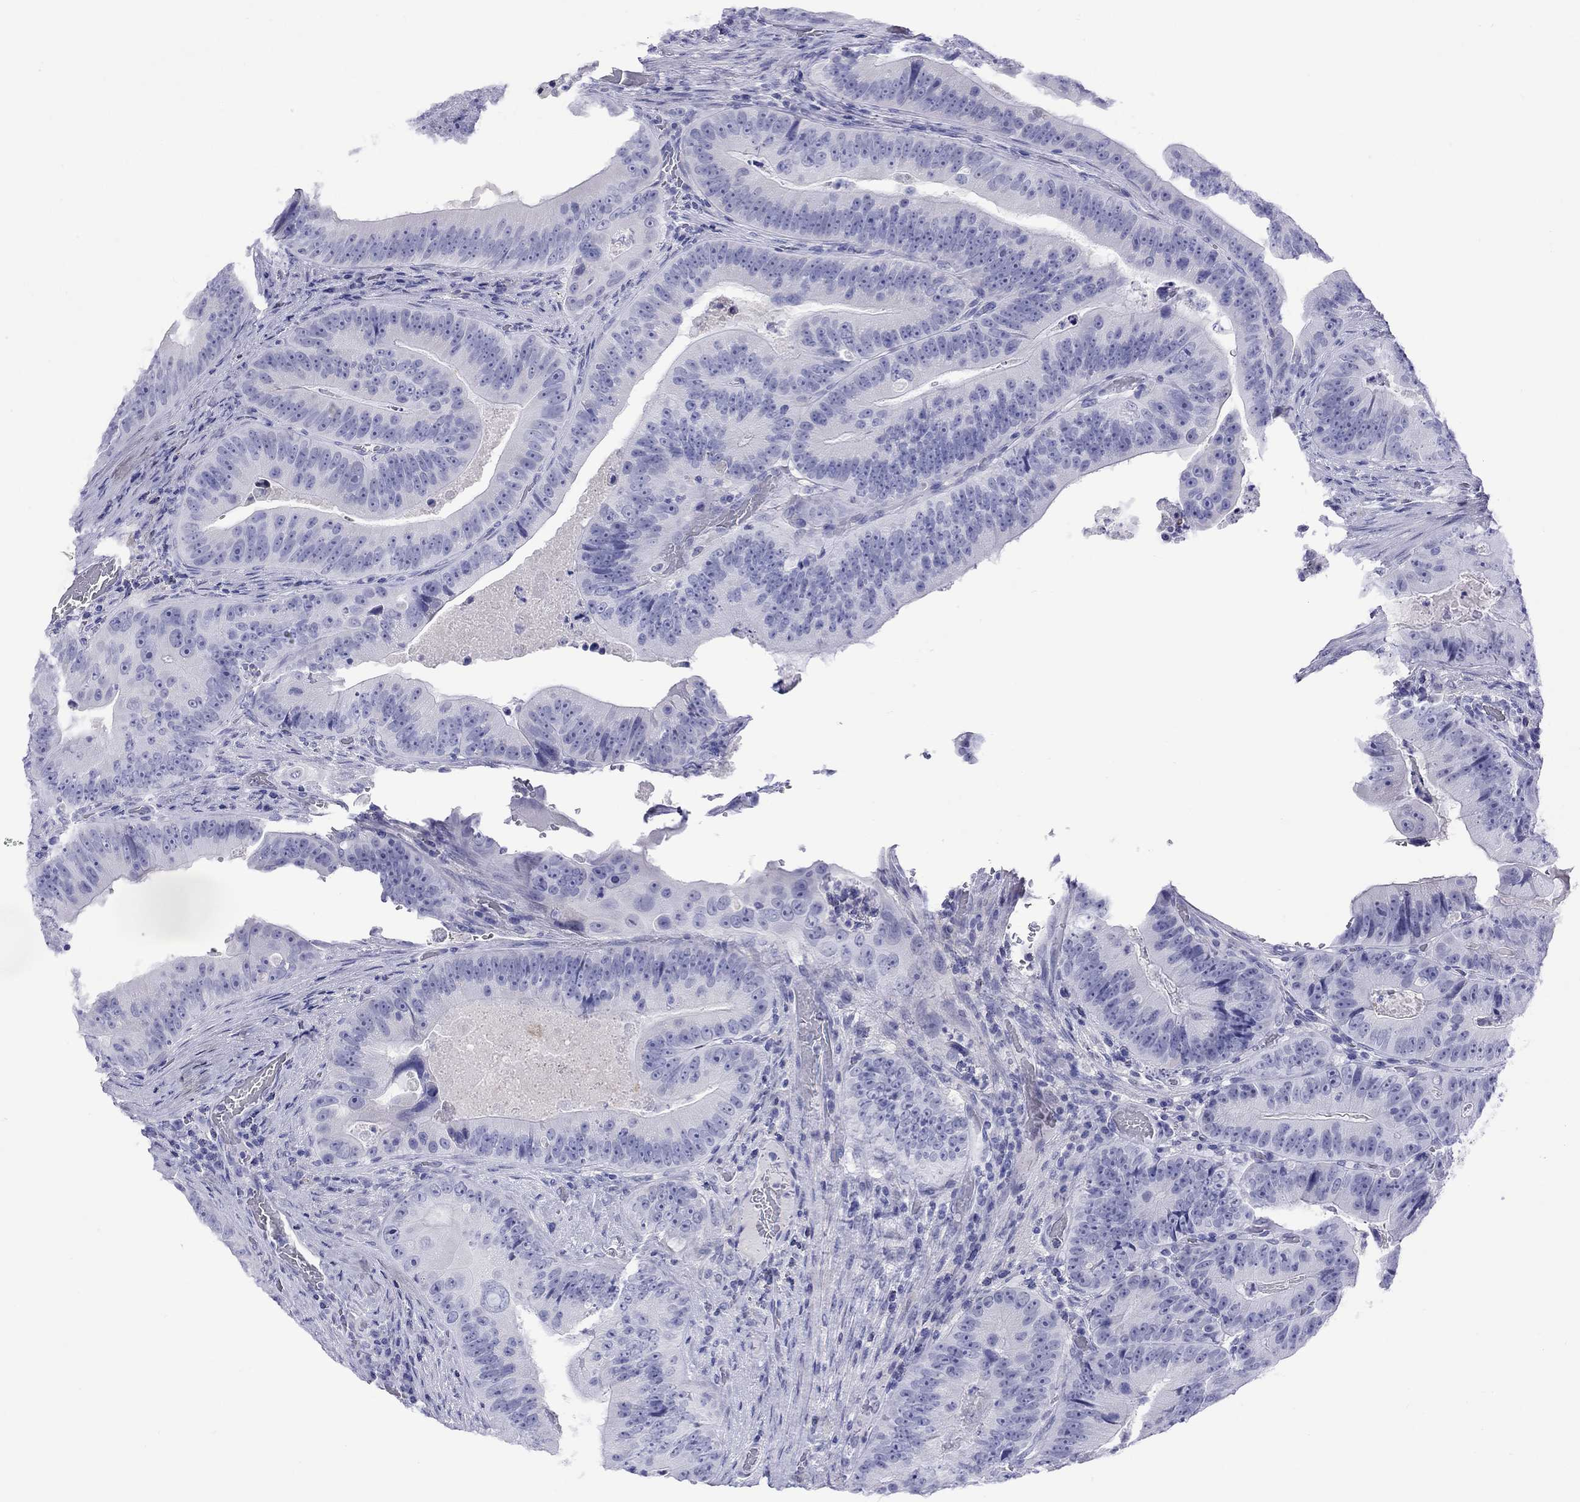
{"staining": {"intensity": "negative", "quantity": "none", "location": "none"}, "tissue": "colorectal cancer", "cell_type": "Tumor cells", "image_type": "cancer", "snomed": [{"axis": "morphology", "description": "Adenocarcinoma, NOS"}, {"axis": "topography", "description": "Colon"}], "caption": "This is an IHC histopathology image of colorectal cancer (adenocarcinoma). There is no staining in tumor cells.", "gene": "SLC30A8", "patient": {"sex": "female", "age": 86}}